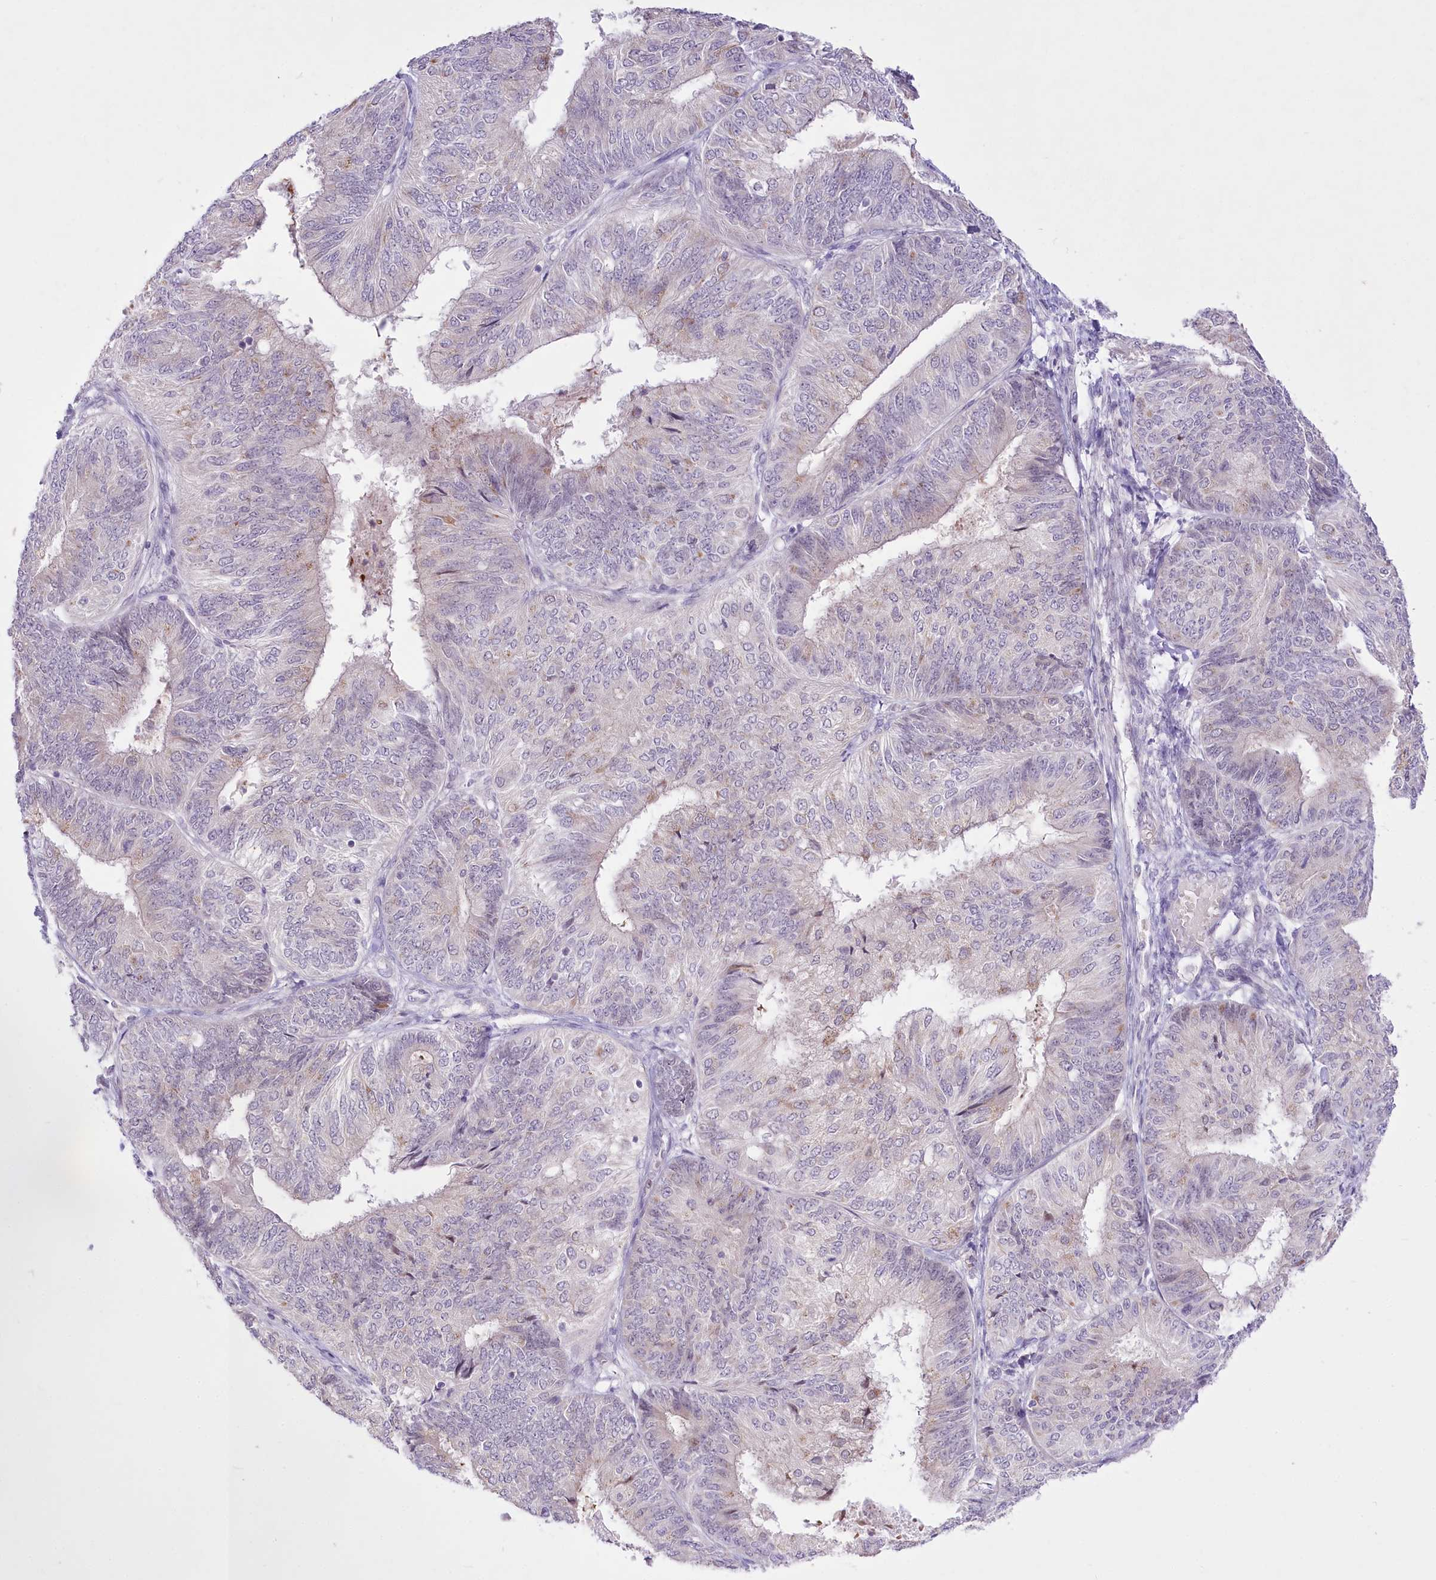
{"staining": {"intensity": "negative", "quantity": "none", "location": "none"}, "tissue": "endometrial cancer", "cell_type": "Tumor cells", "image_type": "cancer", "snomed": [{"axis": "morphology", "description": "Adenocarcinoma, NOS"}, {"axis": "topography", "description": "Endometrium"}], "caption": "A micrograph of human endometrial cancer is negative for staining in tumor cells.", "gene": "BEND7", "patient": {"sex": "female", "age": 58}}